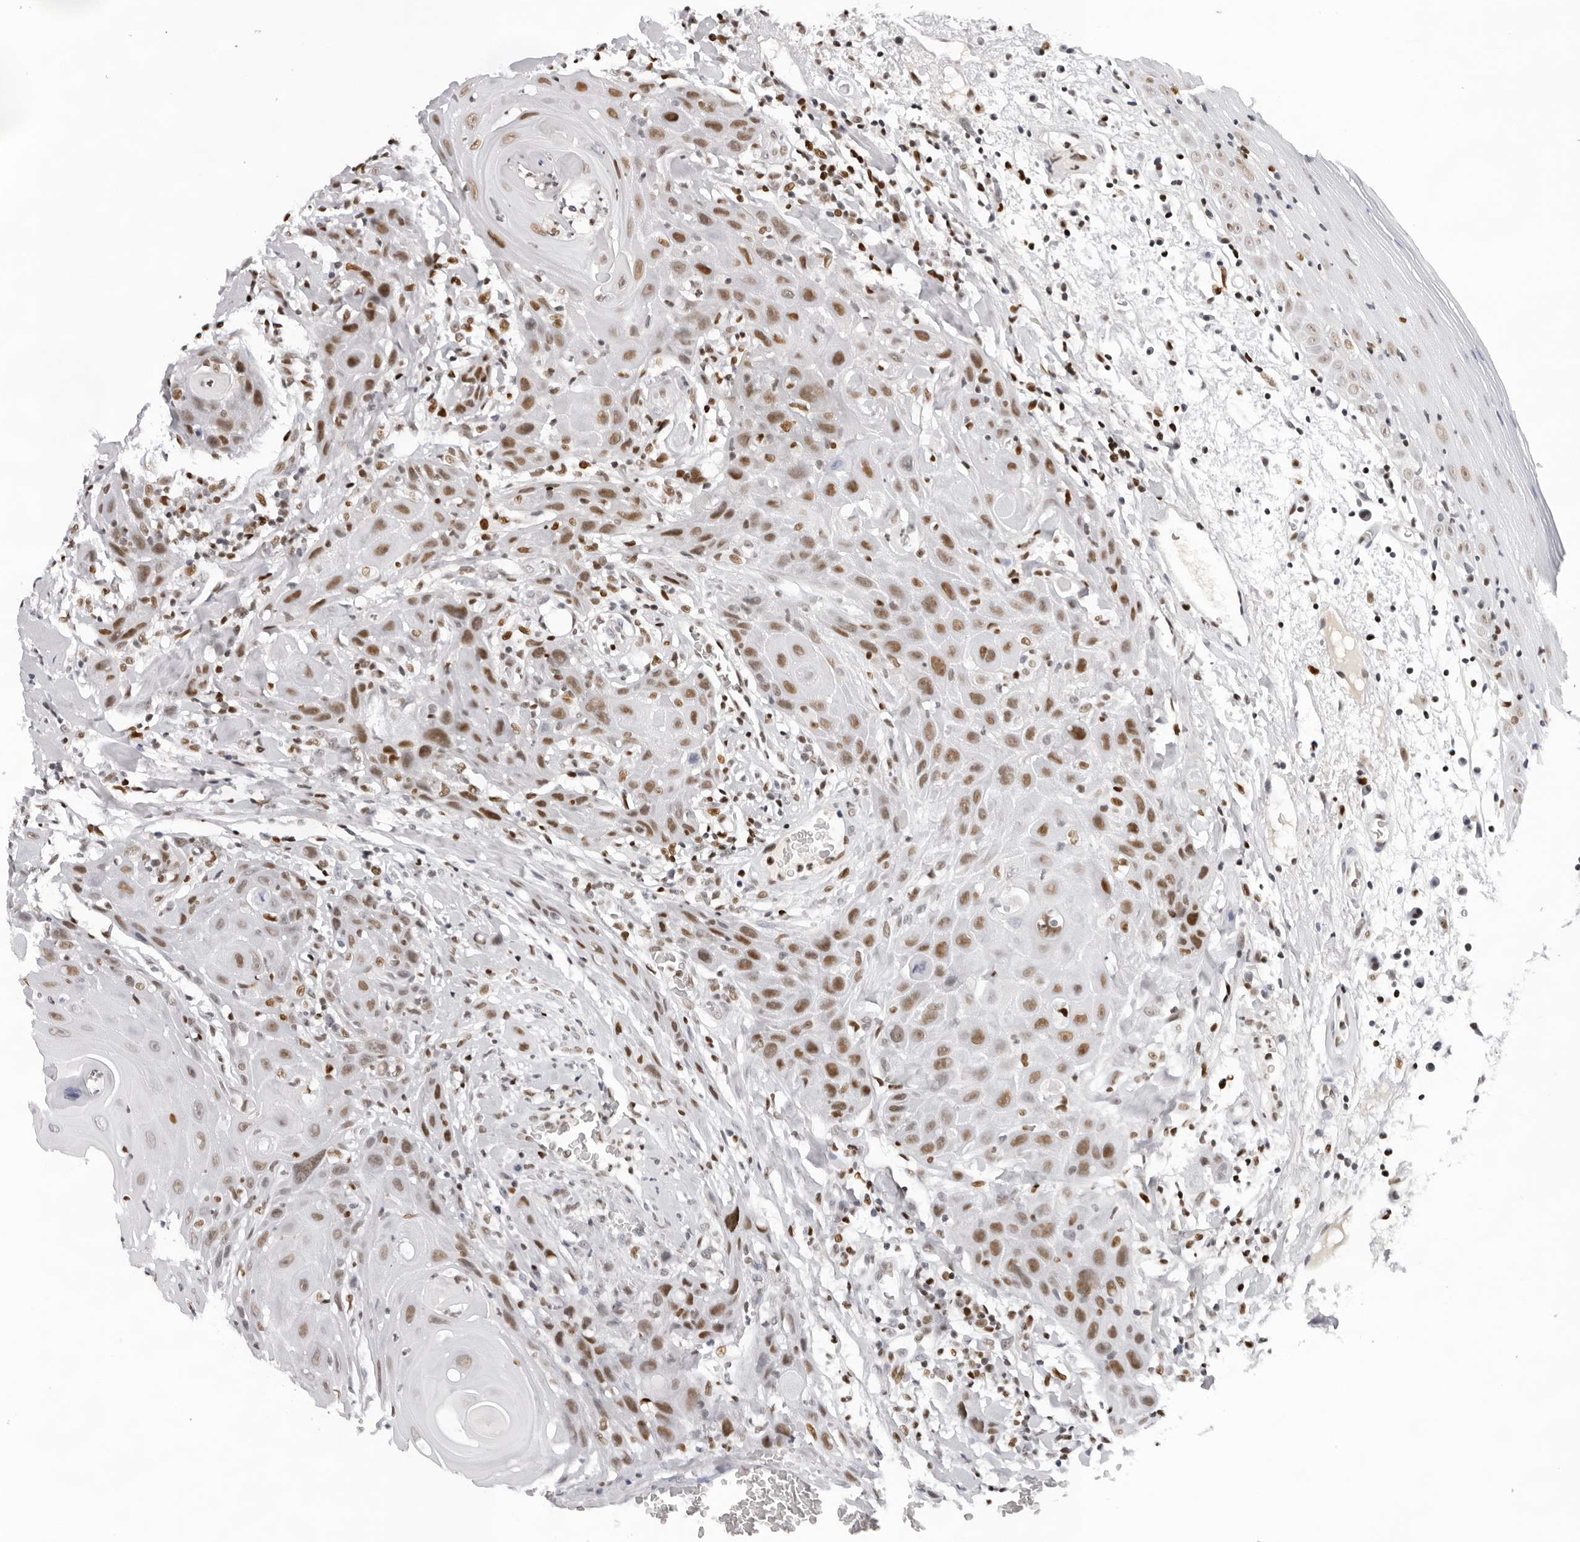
{"staining": {"intensity": "moderate", "quantity": "25%-75%", "location": "nuclear"}, "tissue": "oral mucosa", "cell_type": "Squamous epithelial cells", "image_type": "normal", "snomed": [{"axis": "morphology", "description": "Normal tissue, NOS"}, {"axis": "morphology", "description": "Squamous cell carcinoma, NOS"}, {"axis": "topography", "description": "Skeletal muscle"}, {"axis": "topography", "description": "Oral tissue"}], "caption": "Benign oral mucosa reveals moderate nuclear staining in approximately 25%-75% of squamous epithelial cells, visualized by immunohistochemistry. (brown staining indicates protein expression, while blue staining denotes nuclei).", "gene": "OGG1", "patient": {"sex": "male", "age": 71}}